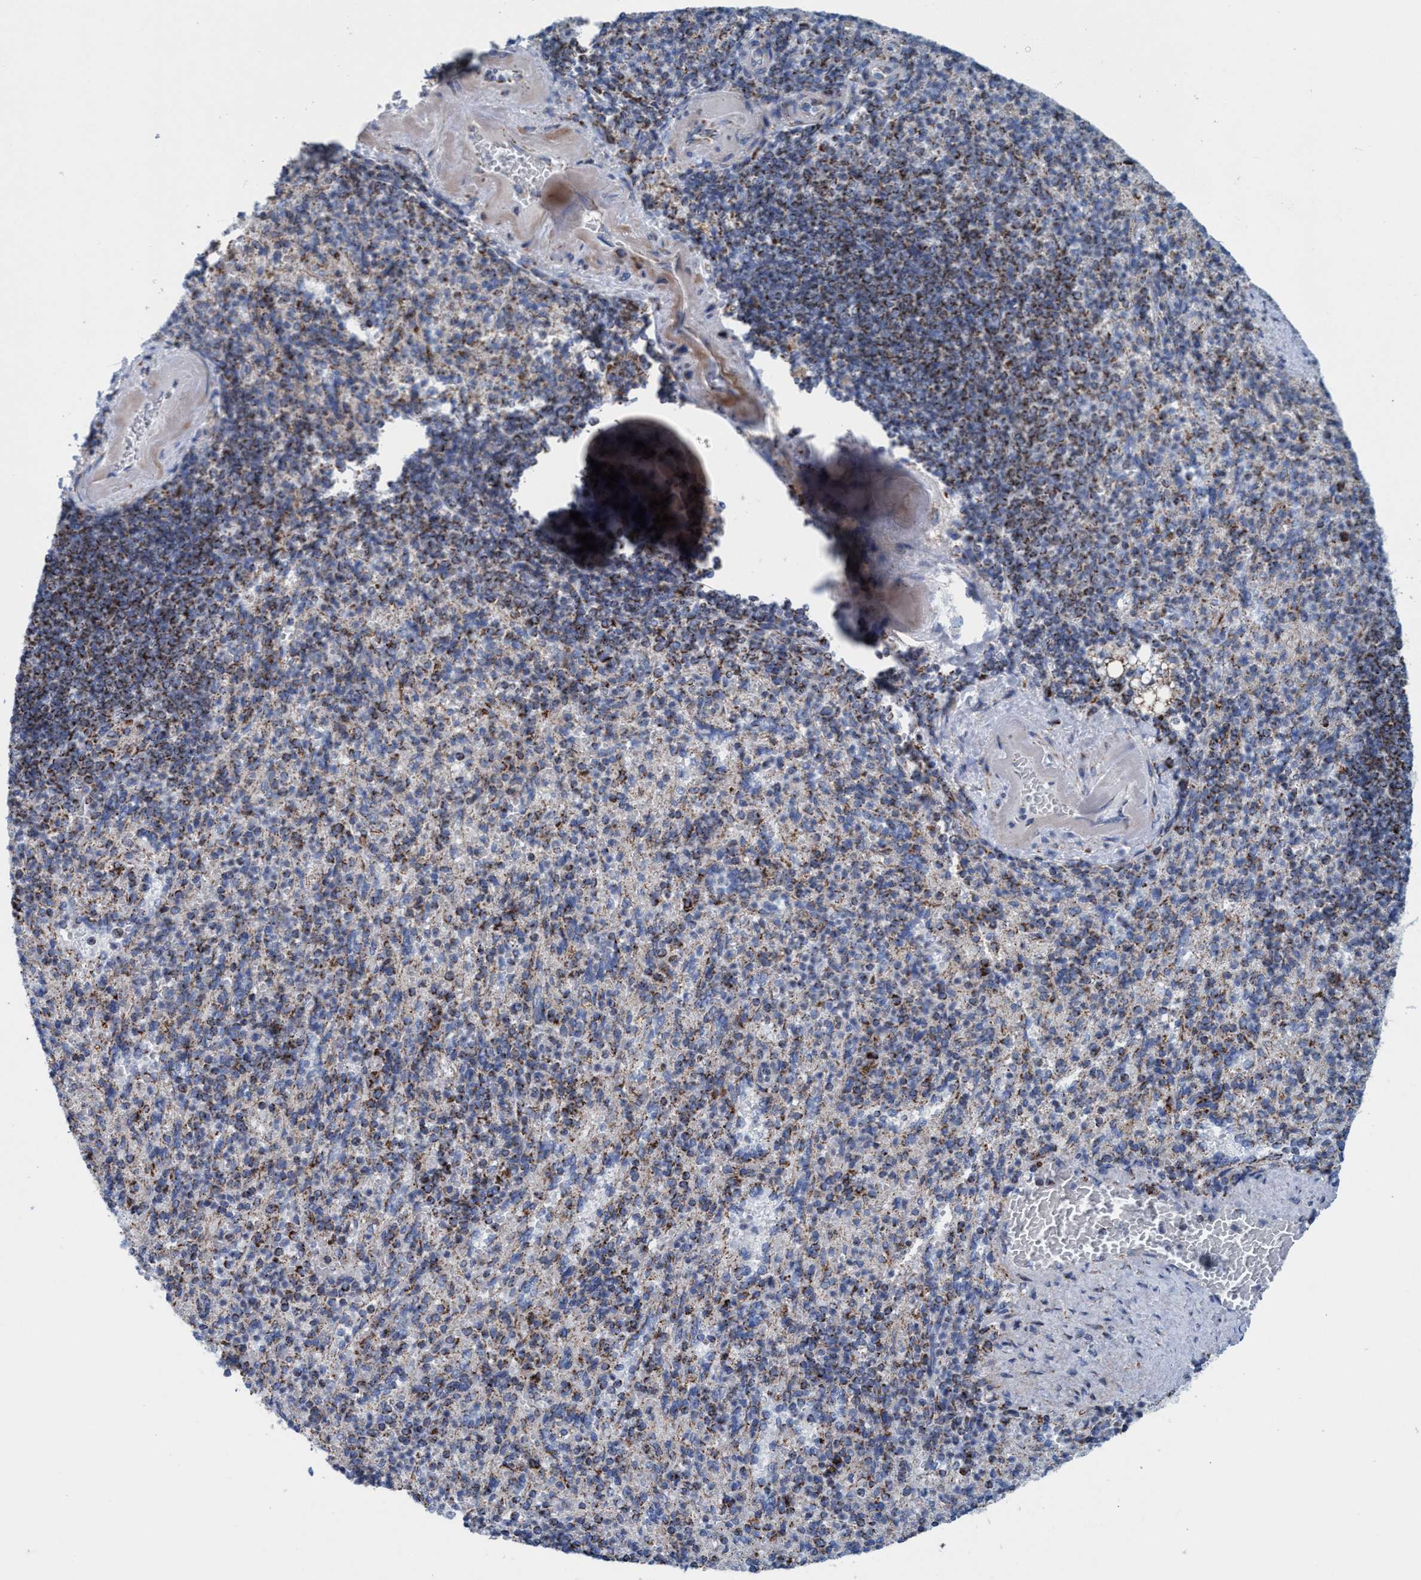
{"staining": {"intensity": "moderate", "quantity": "25%-75%", "location": "cytoplasmic/membranous"}, "tissue": "spleen", "cell_type": "Cells in red pulp", "image_type": "normal", "snomed": [{"axis": "morphology", "description": "Normal tissue, NOS"}, {"axis": "topography", "description": "Spleen"}], "caption": "Immunohistochemical staining of normal spleen shows medium levels of moderate cytoplasmic/membranous expression in approximately 25%-75% of cells in red pulp.", "gene": "GGA3", "patient": {"sex": "female", "age": 74}}